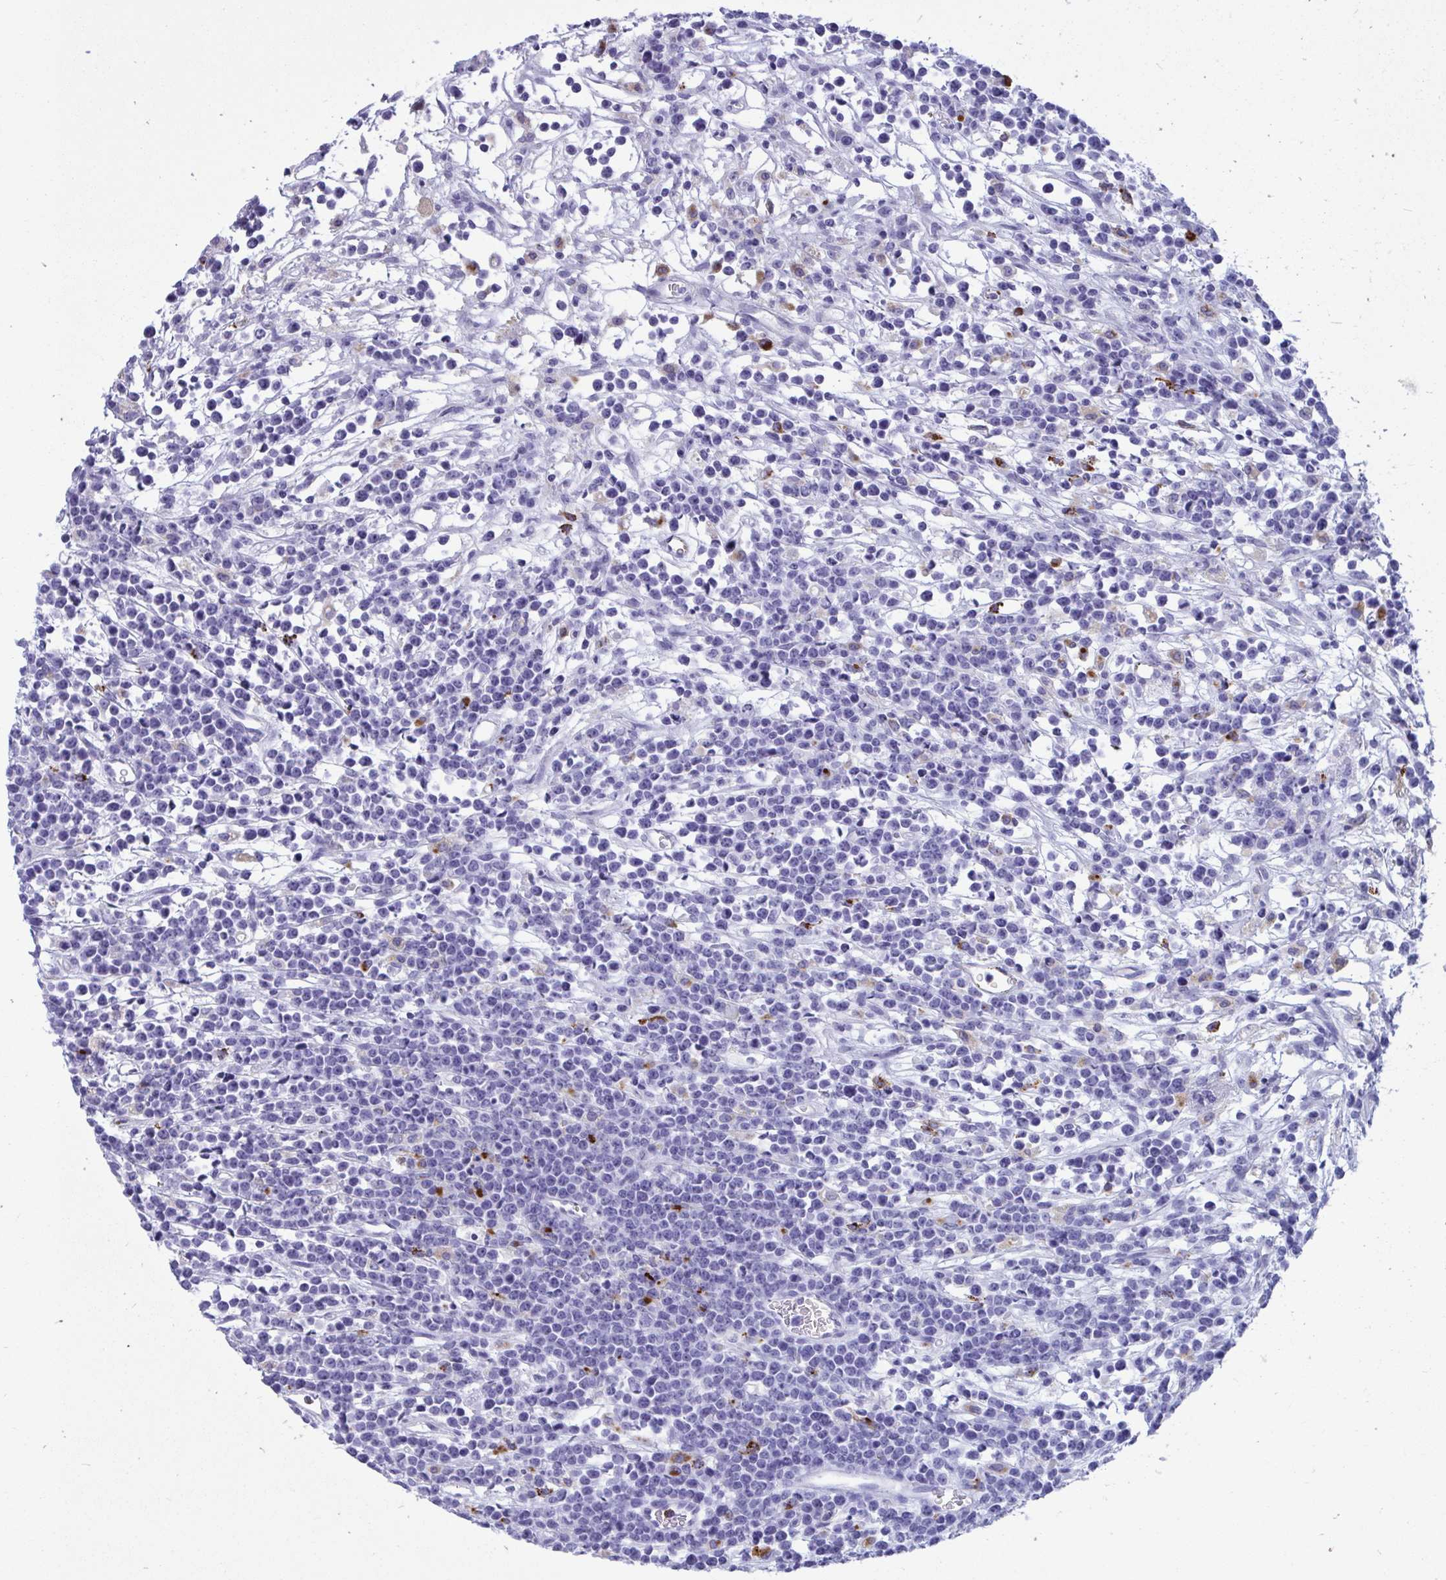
{"staining": {"intensity": "negative", "quantity": "none", "location": "none"}, "tissue": "lymphoma", "cell_type": "Tumor cells", "image_type": "cancer", "snomed": [{"axis": "morphology", "description": "Malignant lymphoma, non-Hodgkin's type, High grade"}, {"axis": "topography", "description": "Ovary"}], "caption": "Immunohistochemistry histopathology image of neoplastic tissue: human lymphoma stained with DAB (3,3'-diaminobenzidine) exhibits no significant protein positivity in tumor cells.", "gene": "CPVL", "patient": {"sex": "female", "age": 56}}